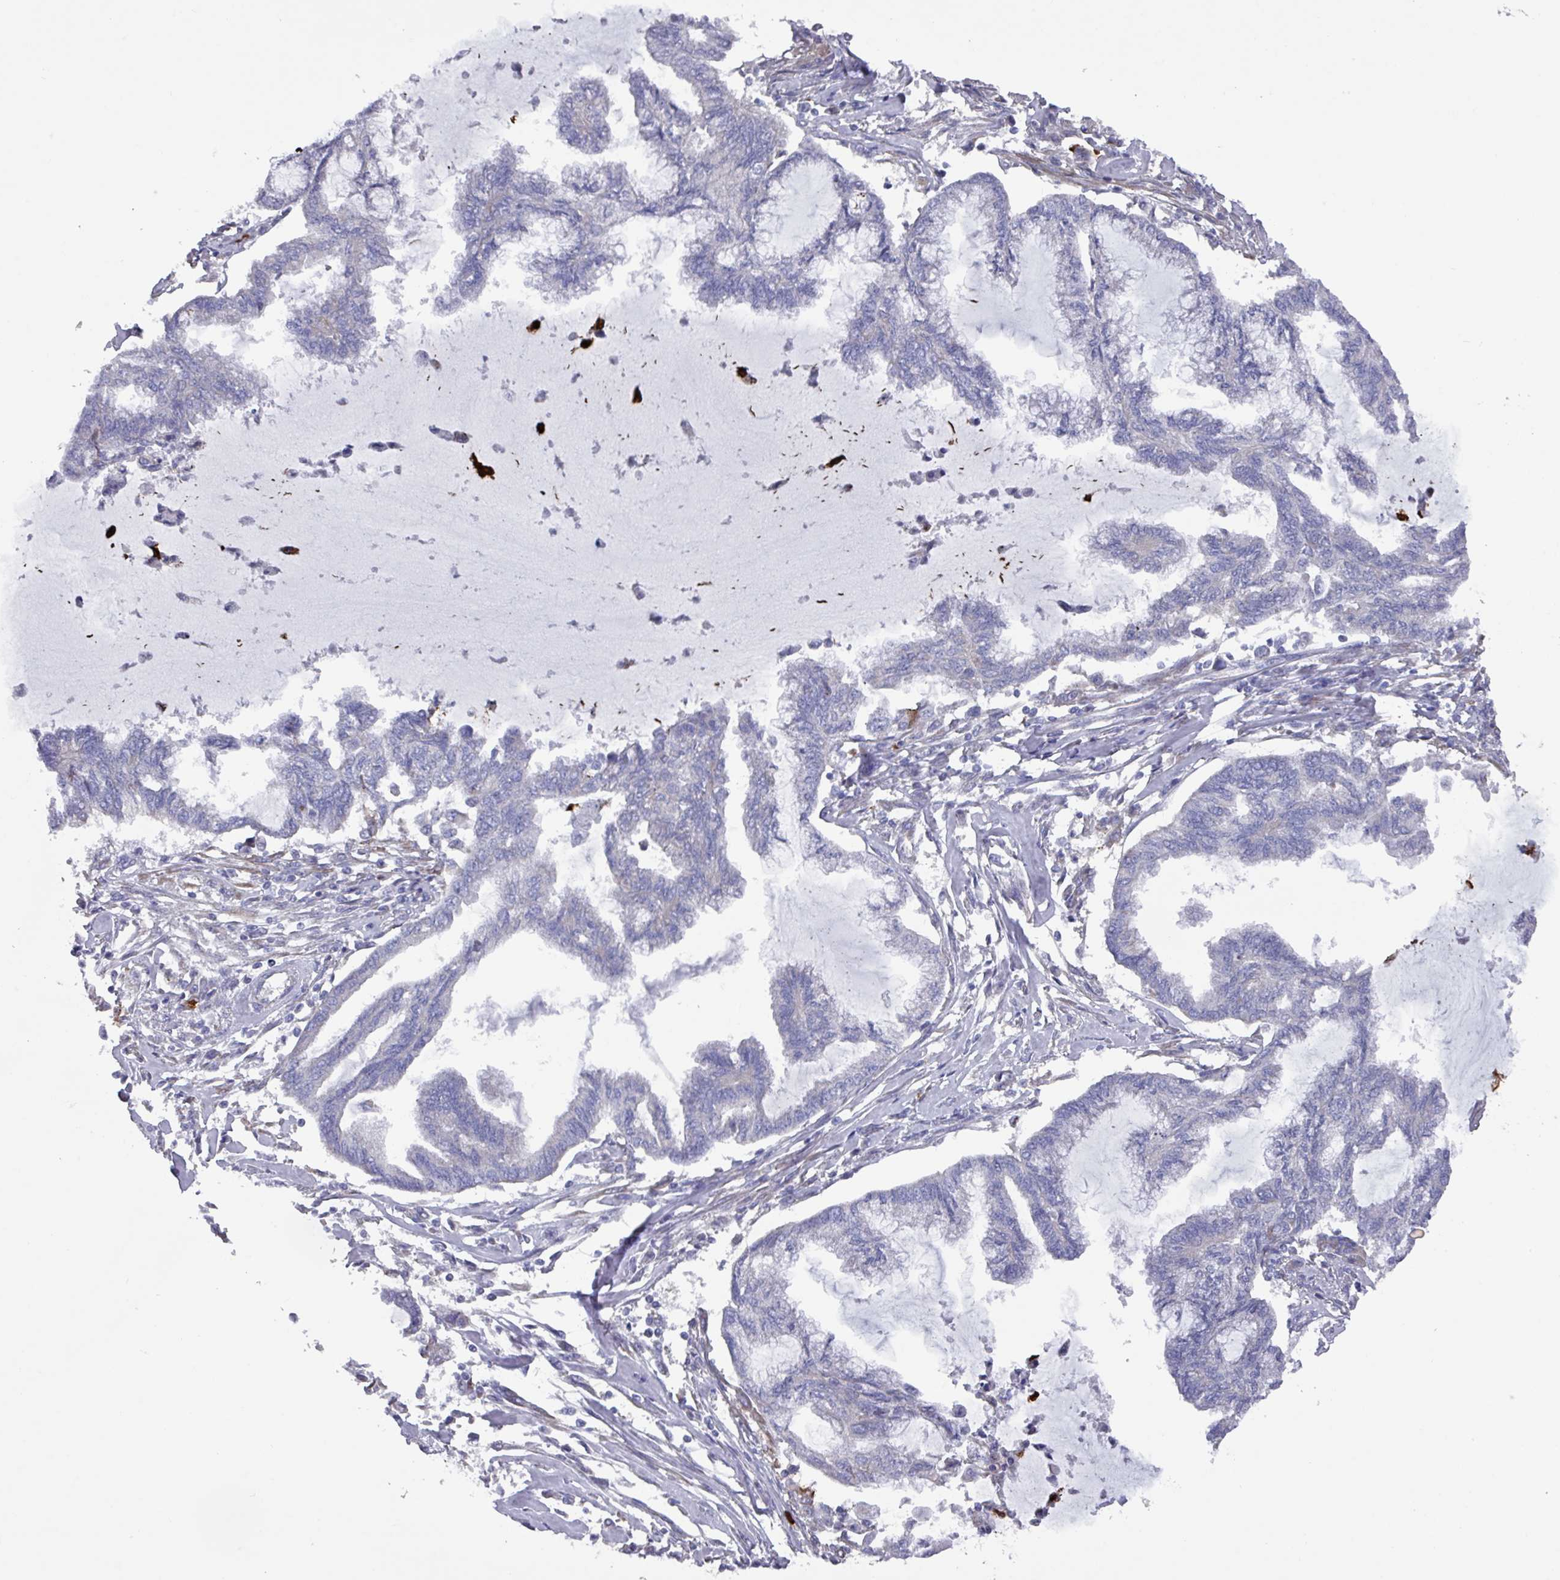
{"staining": {"intensity": "negative", "quantity": "none", "location": "none"}, "tissue": "endometrial cancer", "cell_type": "Tumor cells", "image_type": "cancer", "snomed": [{"axis": "morphology", "description": "Adenocarcinoma, NOS"}, {"axis": "topography", "description": "Endometrium"}], "caption": "Immunohistochemistry (IHC) of adenocarcinoma (endometrial) reveals no staining in tumor cells. (DAB (3,3'-diaminobenzidine) immunohistochemistry (IHC), high magnification).", "gene": "UQCC2", "patient": {"sex": "female", "age": 86}}